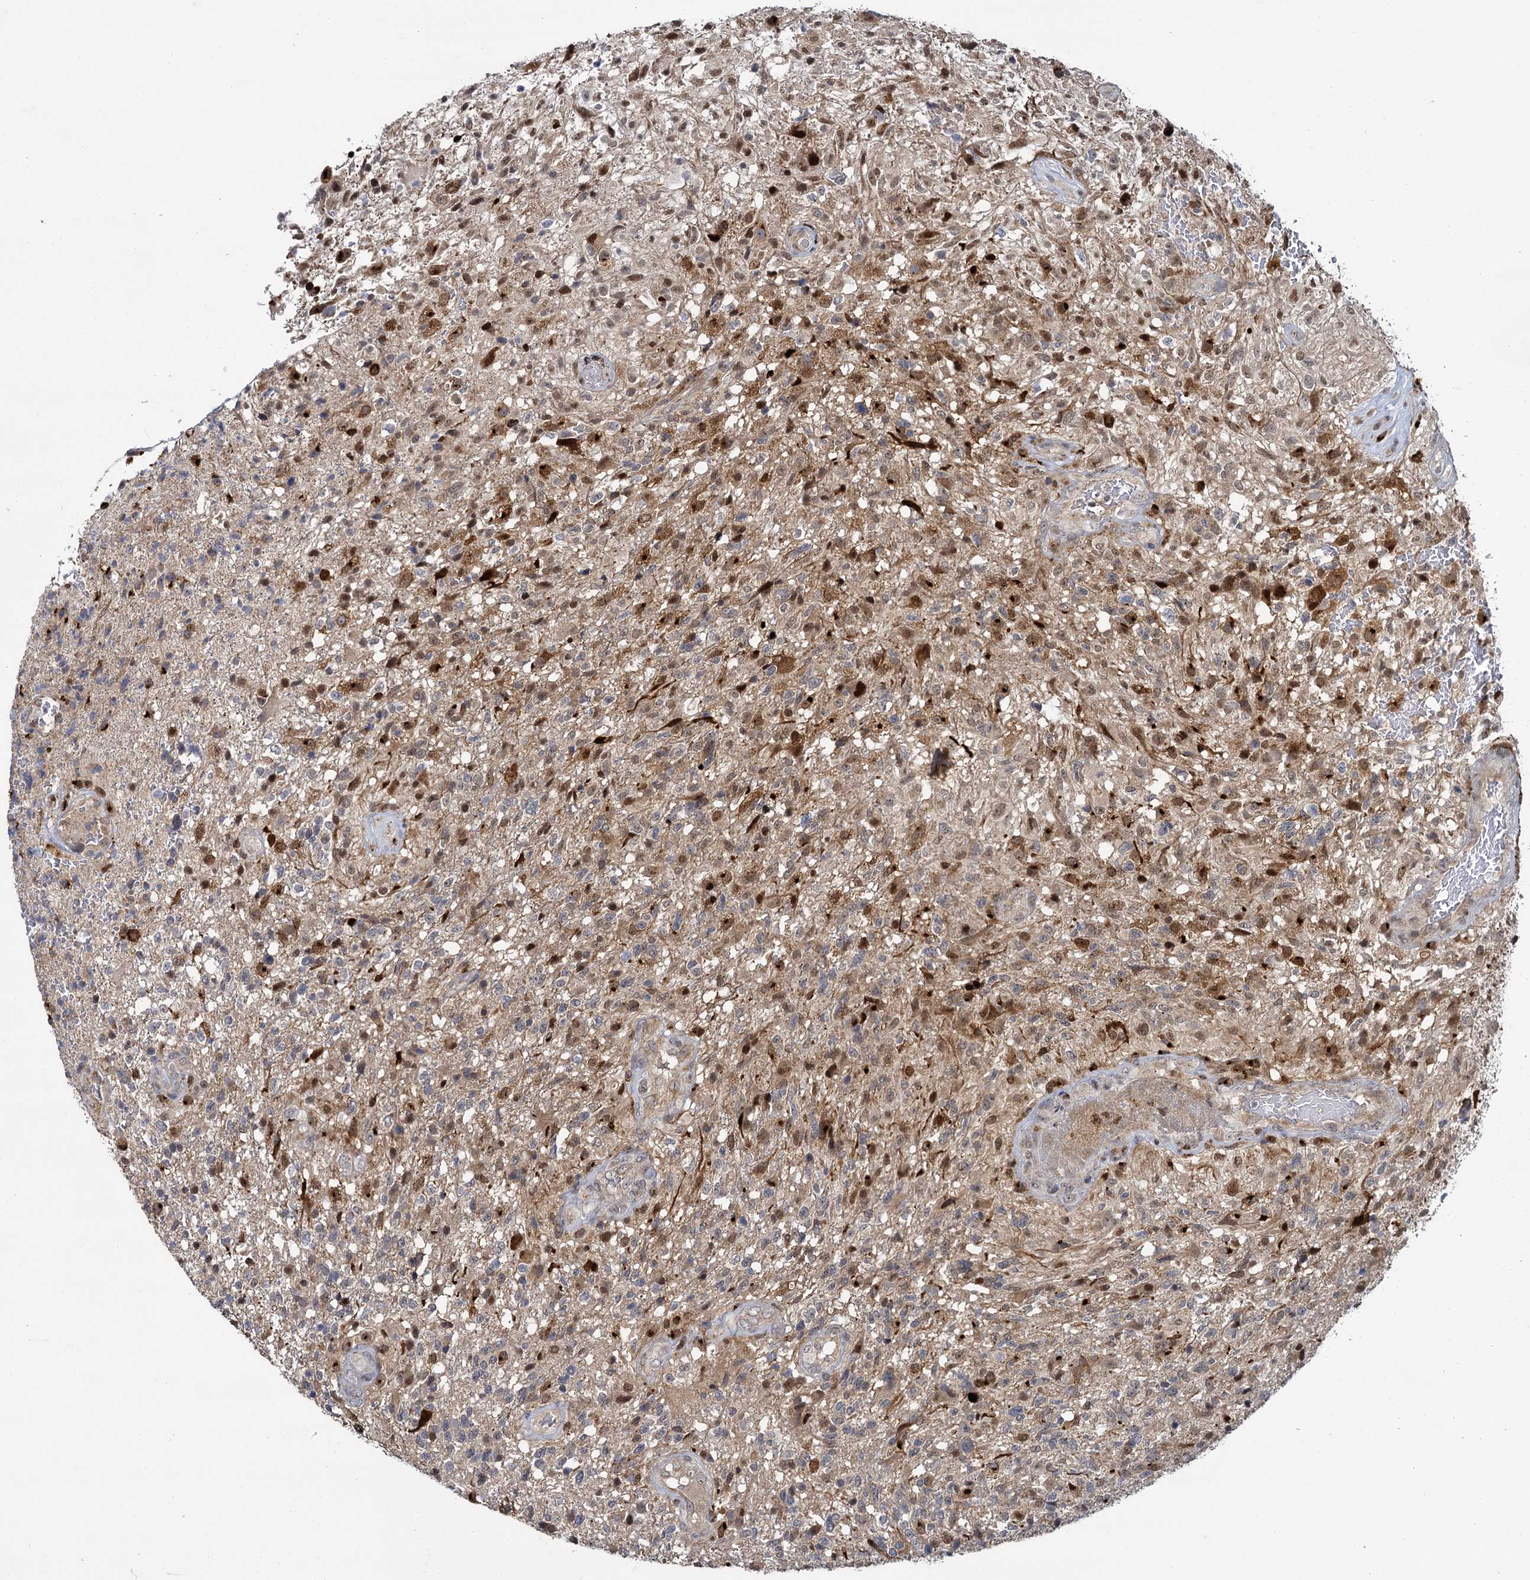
{"staining": {"intensity": "weak", "quantity": "25%-75%", "location": "cytoplasmic/membranous,nuclear"}, "tissue": "glioma", "cell_type": "Tumor cells", "image_type": "cancer", "snomed": [{"axis": "morphology", "description": "Glioma, malignant, High grade"}, {"axis": "topography", "description": "Brain"}], "caption": "Immunohistochemistry (IHC) staining of glioma, which reveals low levels of weak cytoplasmic/membranous and nuclear expression in approximately 25%-75% of tumor cells indicating weak cytoplasmic/membranous and nuclear protein expression. The staining was performed using DAB (brown) for protein detection and nuclei were counterstained in hematoxylin (blue).", "gene": "GAL3ST4", "patient": {"sex": "male", "age": 56}}